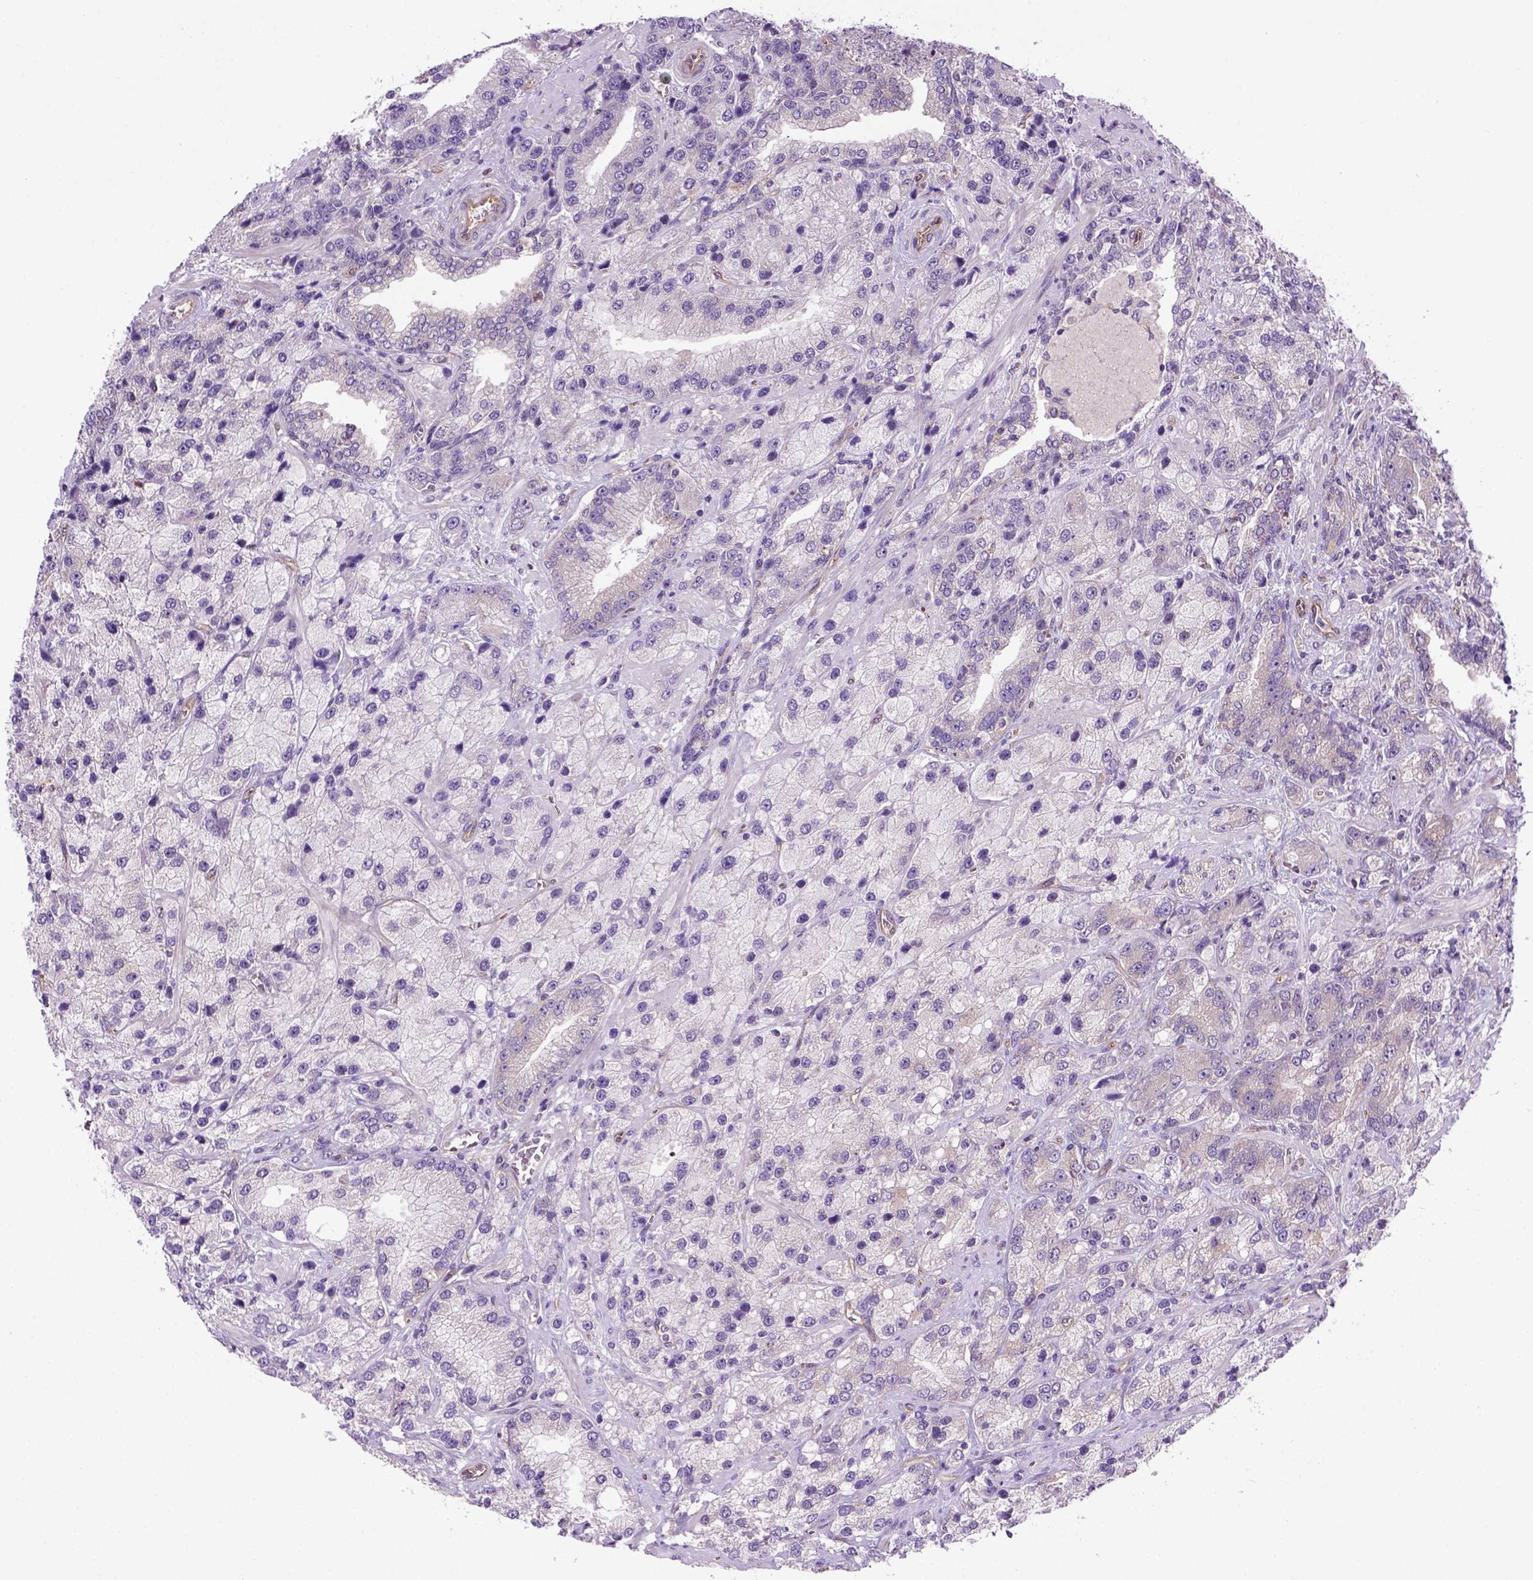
{"staining": {"intensity": "negative", "quantity": "none", "location": "none"}, "tissue": "prostate cancer", "cell_type": "Tumor cells", "image_type": "cancer", "snomed": [{"axis": "morphology", "description": "Adenocarcinoma, NOS"}, {"axis": "topography", "description": "Prostate"}], "caption": "This image is of prostate adenocarcinoma stained with immunohistochemistry to label a protein in brown with the nuclei are counter-stained blue. There is no positivity in tumor cells.", "gene": "CASKIN2", "patient": {"sex": "male", "age": 63}}